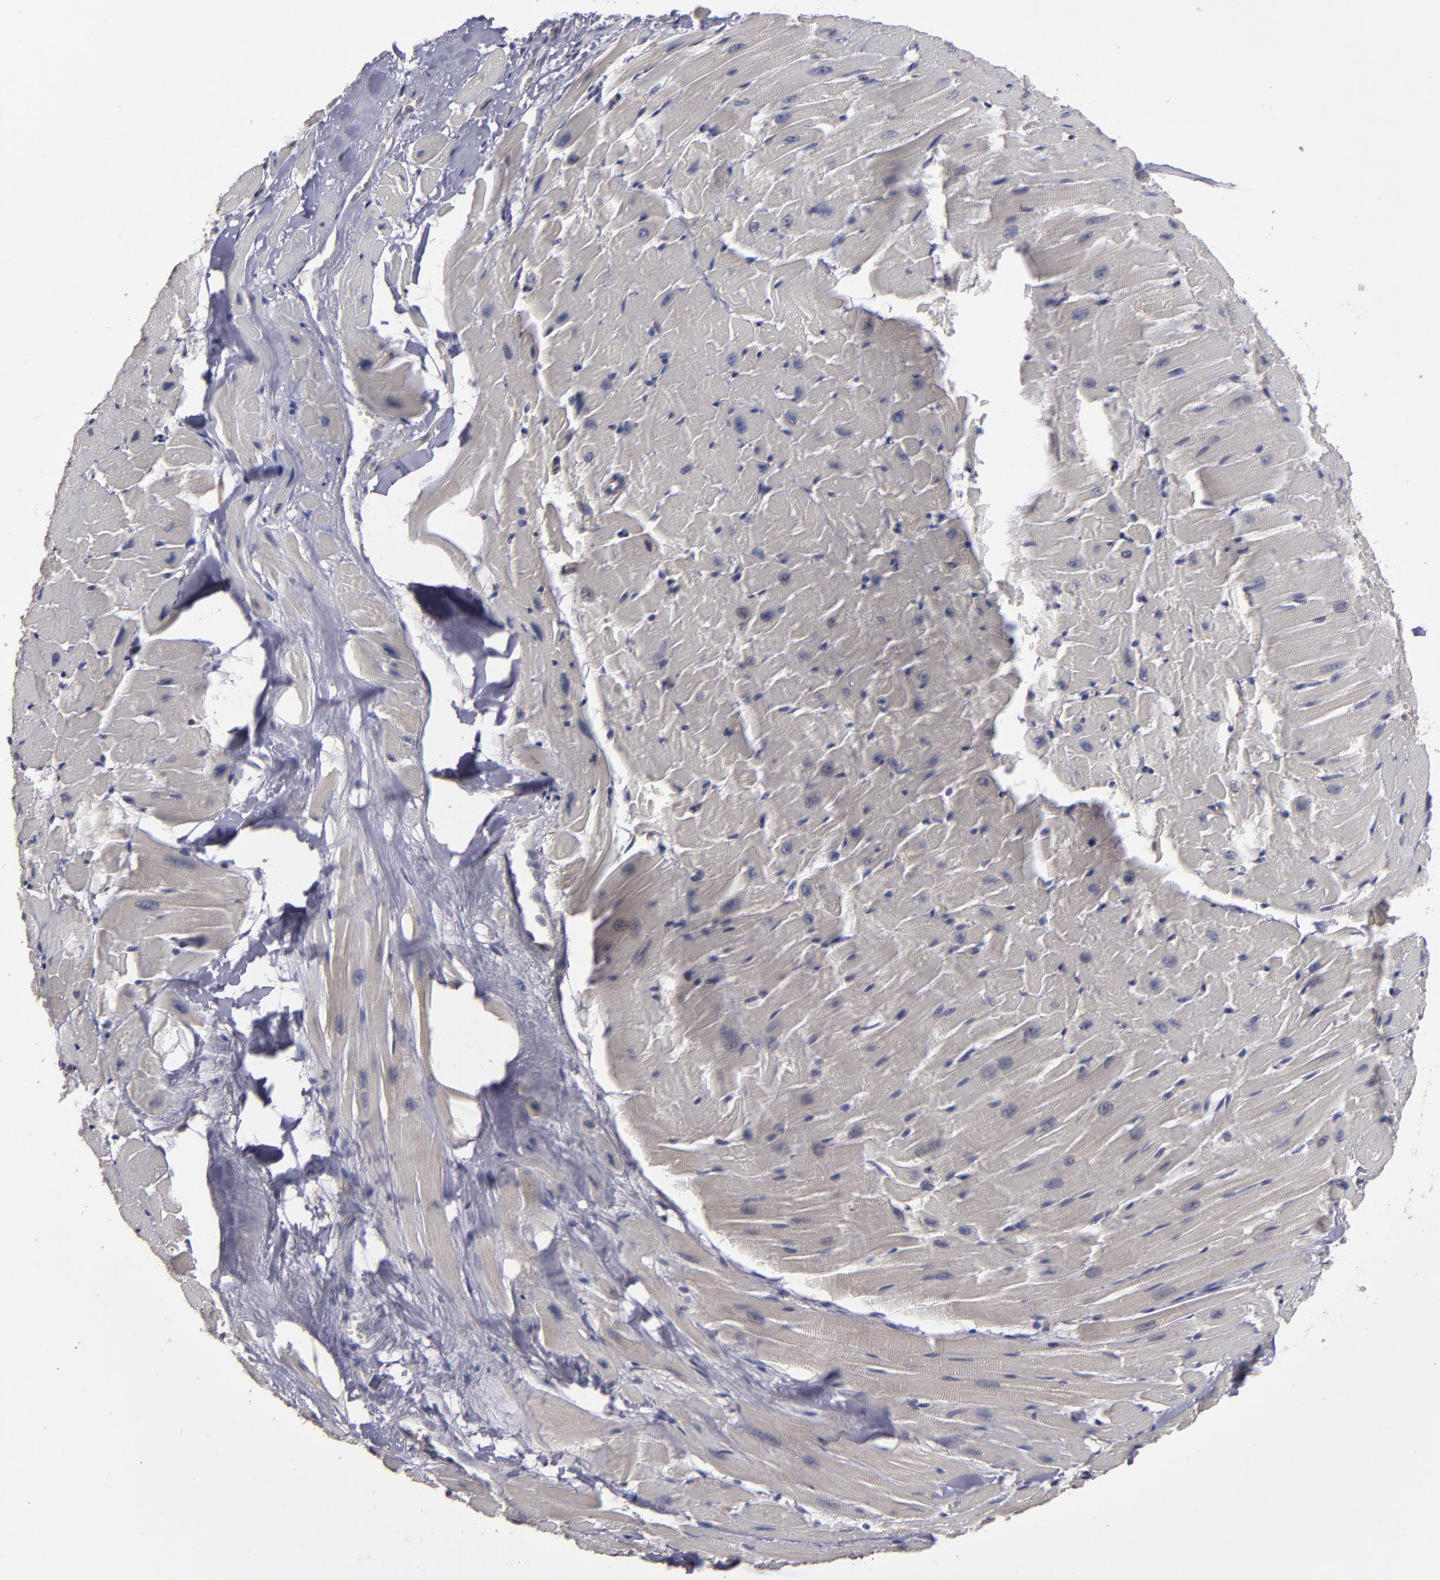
{"staining": {"intensity": "negative", "quantity": "none", "location": "none"}, "tissue": "heart muscle", "cell_type": "Cardiomyocytes", "image_type": "normal", "snomed": [{"axis": "morphology", "description": "Normal tissue, NOS"}, {"axis": "topography", "description": "Heart"}], "caption": "There is no significant expression in cardiomyocytes of heart muscle.", "gene": "CTSO", "patient": {"sex": "female", "age": 19}}